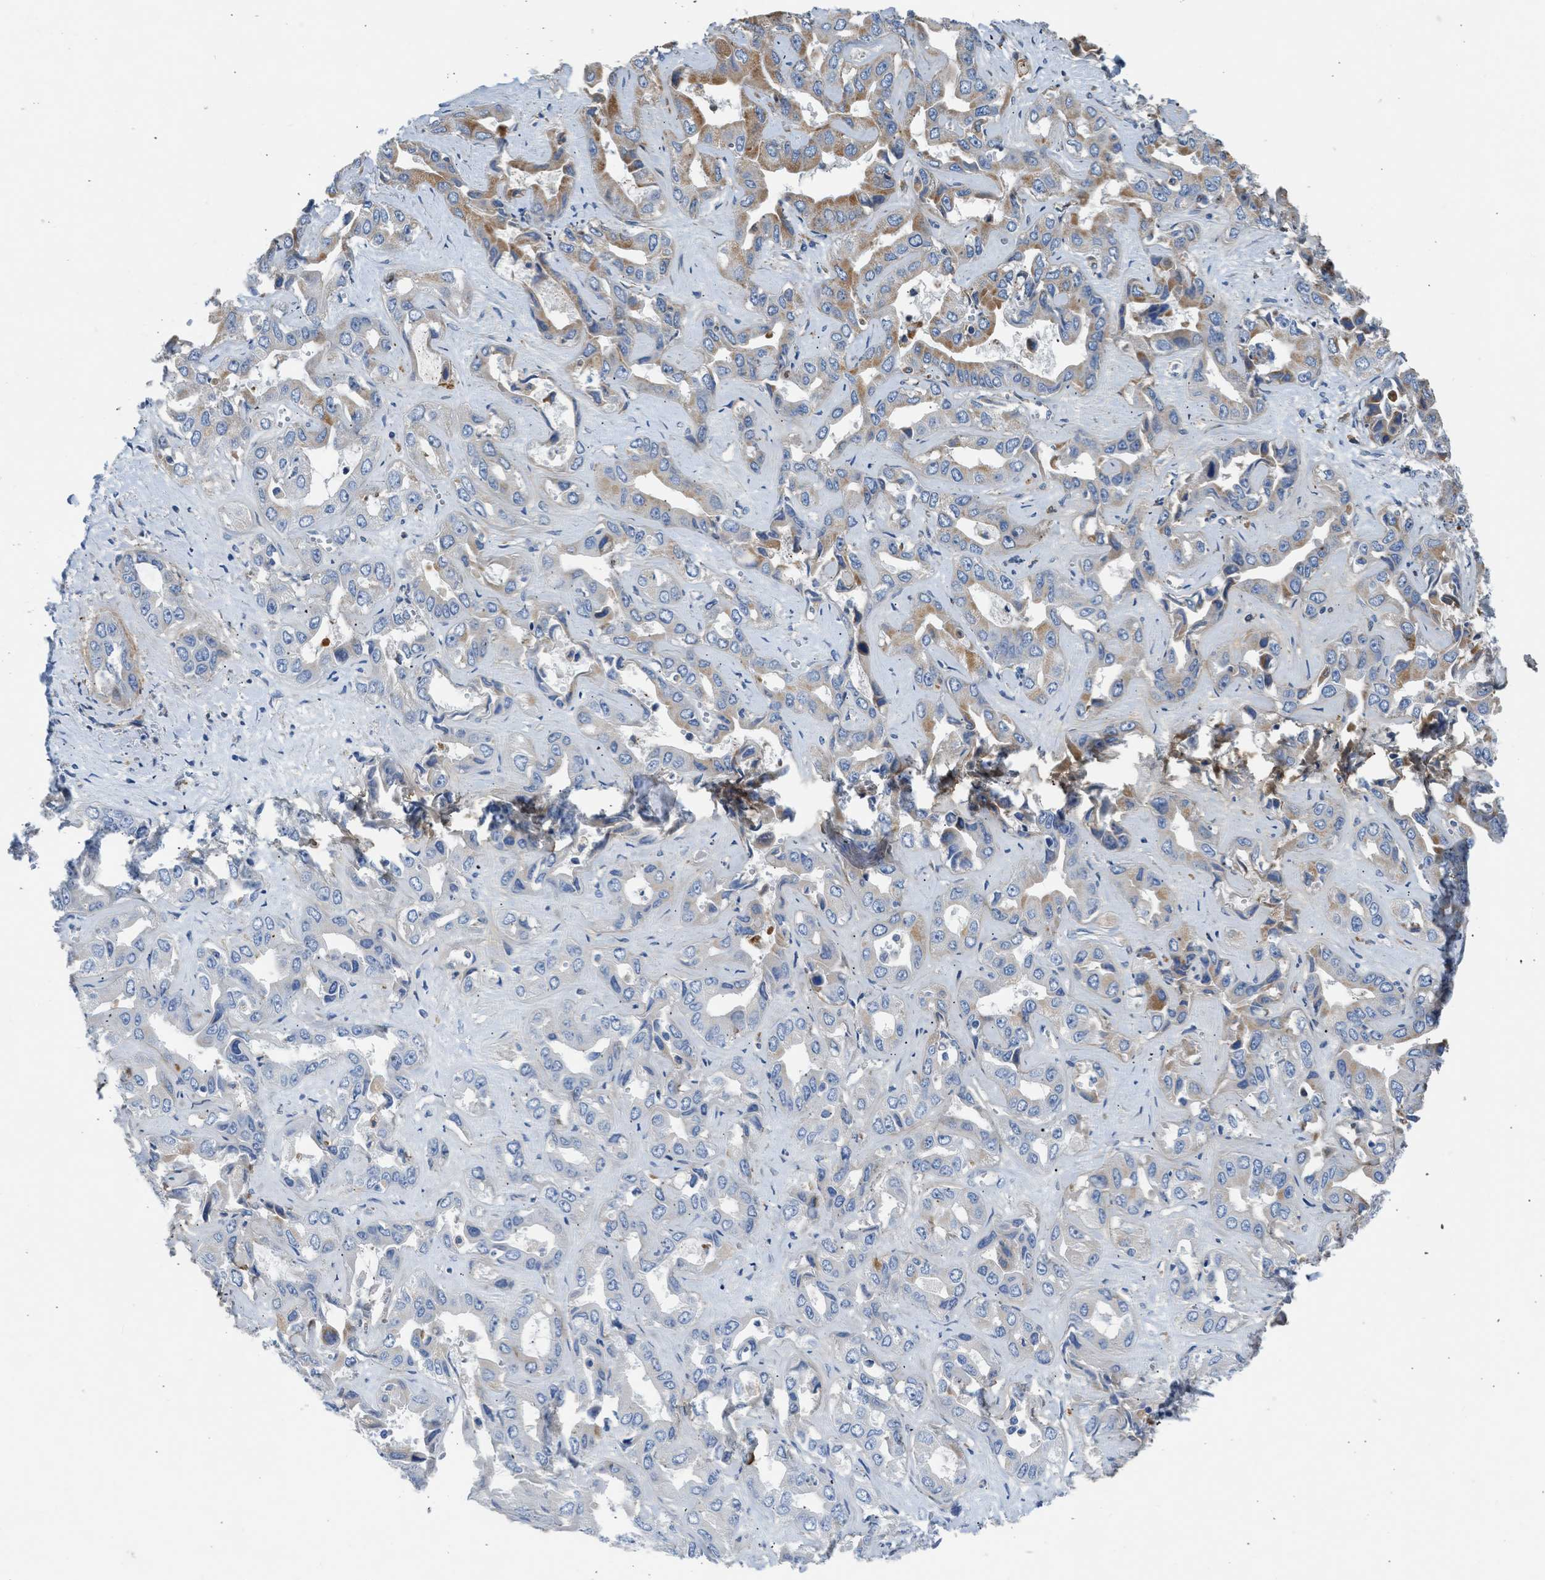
{"staining": {"intensity": "moderate", "quantity": "25%-75%", "location": "cytoplasmic/membranous"}, "tissue": "liver cancer", "cell_type": "Tumor cells", "image_type": "cancer", "snomed": [{"axis": "morphology", "description": "Cholangiocarcinoma"}, {"axis": "topography", "description": "Liver"}], "caption": "Moderate cytoplasmic/membranous protein staining is appreciated in approximately 25%-75% of tumor cells in liver cancer.", "gene": "ULK4", "patient": {"sex": "female", "age": 52}}